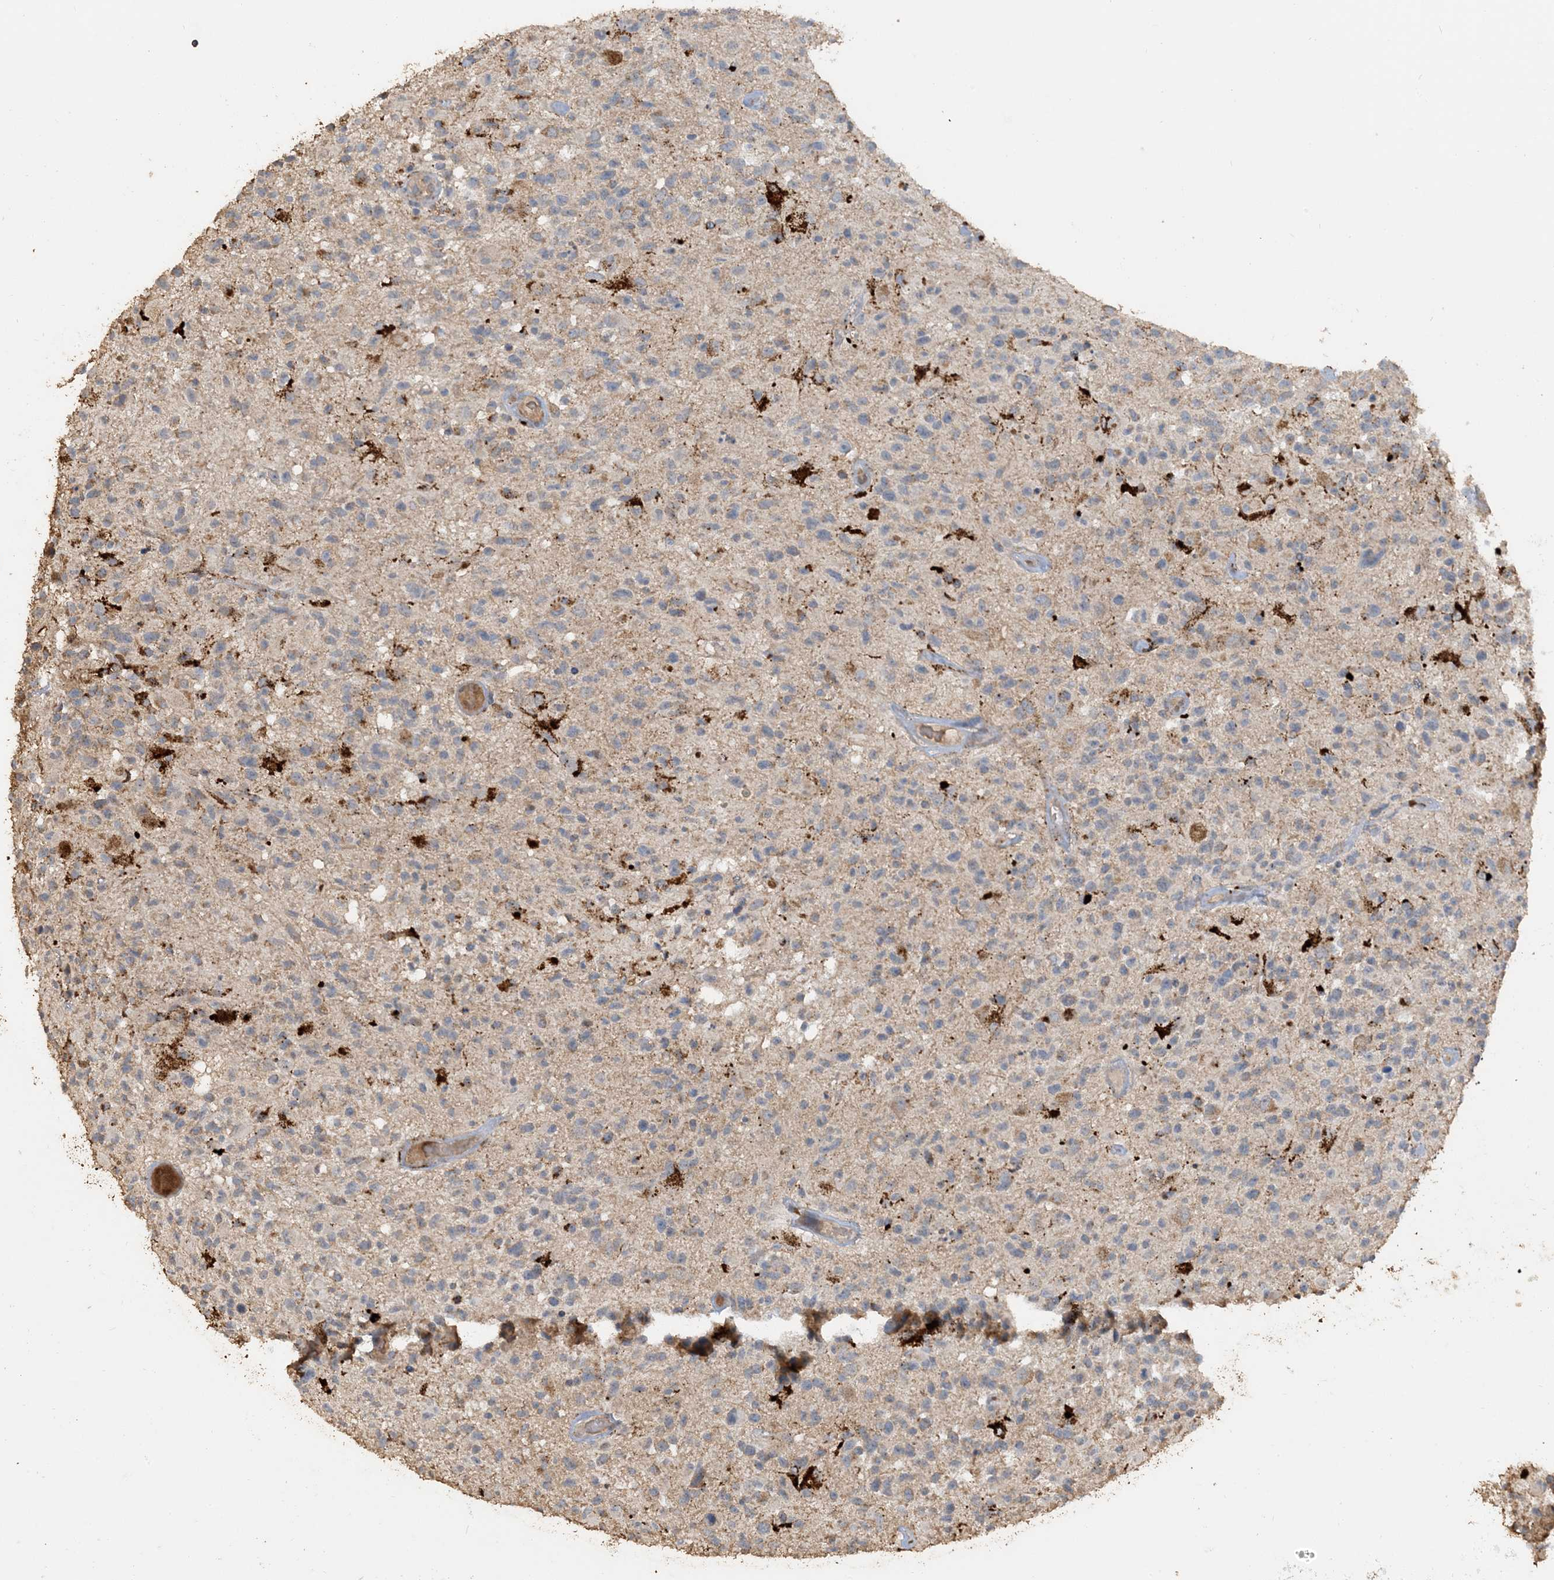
{"staining": {"intensity": "moderate", "quantity": "25%-75%", "location": "cytoplasmic/membranous"}, "tissue": "glioma", "cell_type": "Tumor cells", "image_type": "cancer", "snomed": [{"axis": "morphology", "description": "Glioma, malignant, High grade"}, {"axis": "morphology", "description": "Glioblastoma, NOS"}, {"axis": "topography", "description": "Brain"}], "caption": "Immunohistochemistry of glioblastoma reveals medium levels of moderate cytoplasmic/membranous staining in about 25%-75% of tumor cells. The protein is stained brown, and the nuclei are stained in blue (DAB IHC with brightfield microscopy, high magnification).", "gene": "SFMBT2", "patient": {"sex": "male", "age": 60}}